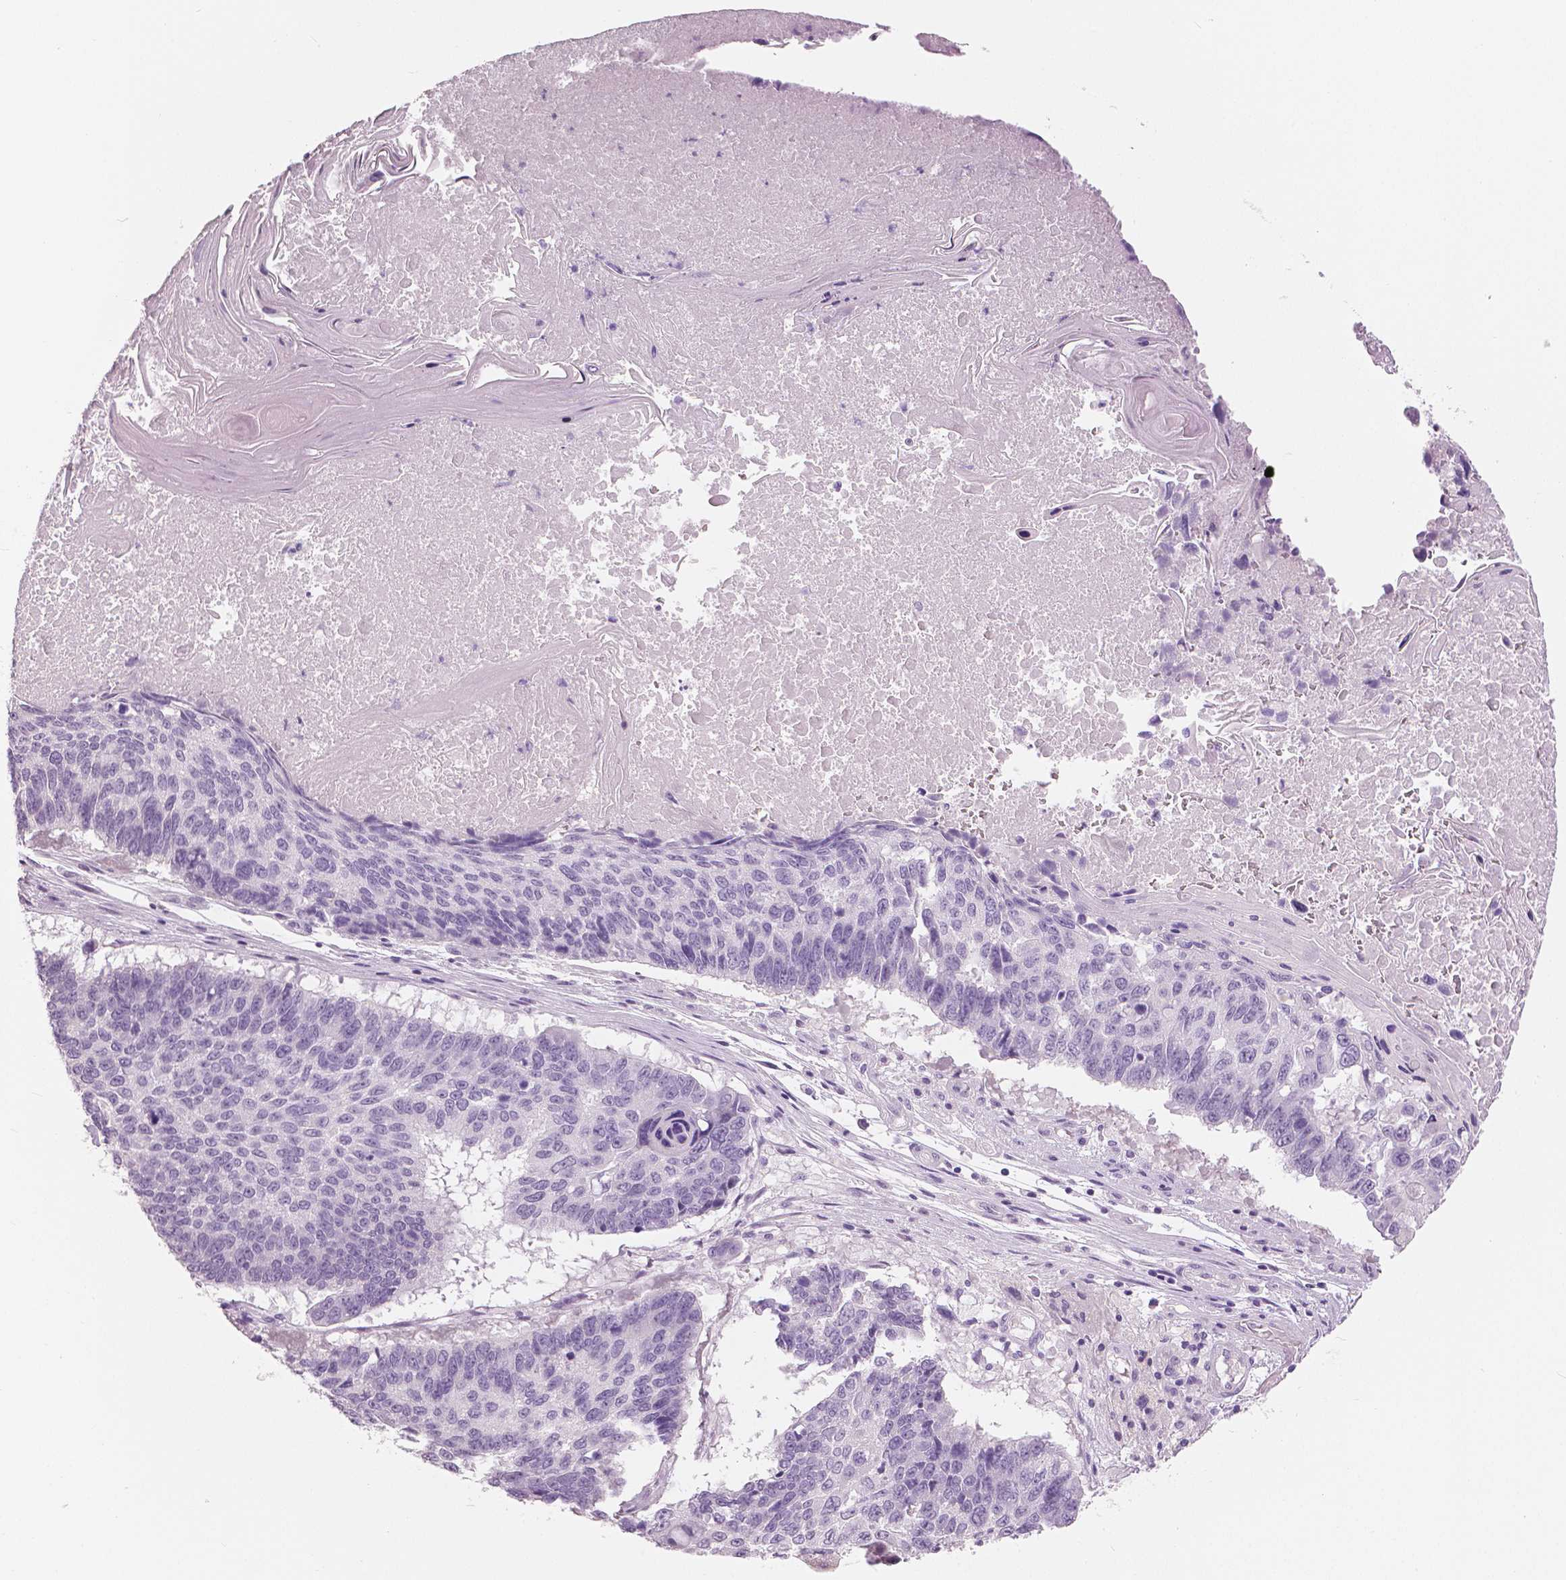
{"staining": {"intensity": "negative", "quantity": "none", "location": "none"}, "tissue": "lung cancer", "cell_type": "Tumor cells", "image_type": "cancer", "snomed": [{"axis": "morphology", "description": "Squamous cell carcinoma, NOS"}, {"axis": "topography", "description": "Lung"}], "caption": "An image of lung cancer (squamous cell carcinoma) stained for a protein shows no brown staining in tumor cells. Brightfield microscopy of IHC stained with DAB (3,3'-diaminobenzidine) (brown) and hematoxylin (blue), captured at high magnification.", "gene": "SLC24A1", "patient": {"sex": "male", "age": 73}}